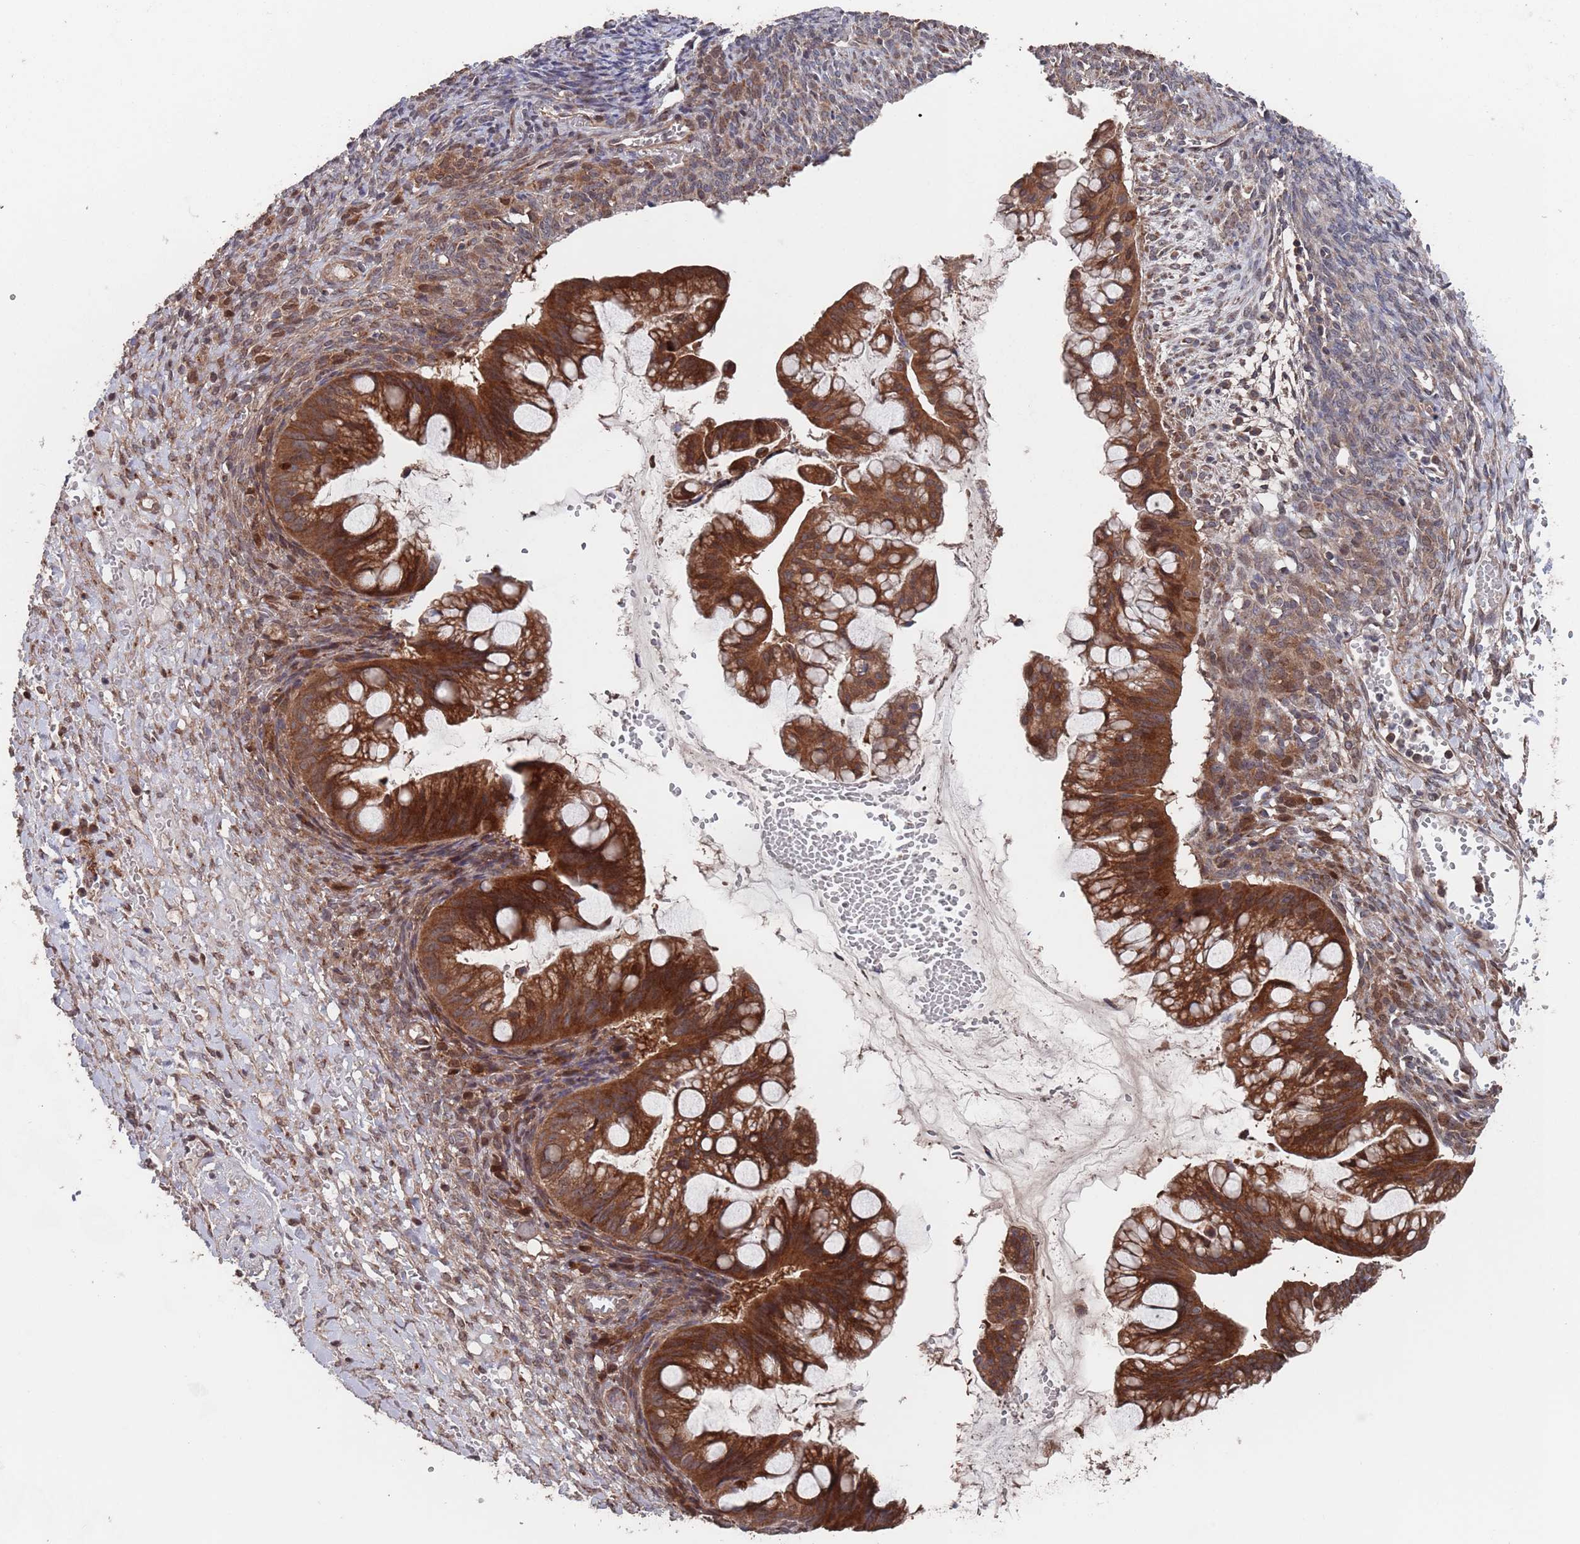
{"staining": {"intensity": "strong", "quantity": ">75%", "location": "cytoplasmic/membranous"}, "tissue": "ovarian cancer", "cell_type": "Tumor cells", "image_type": "cancer", "snomed": [{"axis": "morphology", "description": "Cystadenocarcinoma, mucinous, NOS"}, {"axis": "topography", "description": "Ovary"}], "caption": "This photomicrograph reveals immunohistochemistry (IHC) staining of human ovarian cancer, with high strong cytoplasmic/membranous positivity in about >75% of tumor cells.", "gene": "UNC45A", "patient": {"sex": "female", "age": 73}}